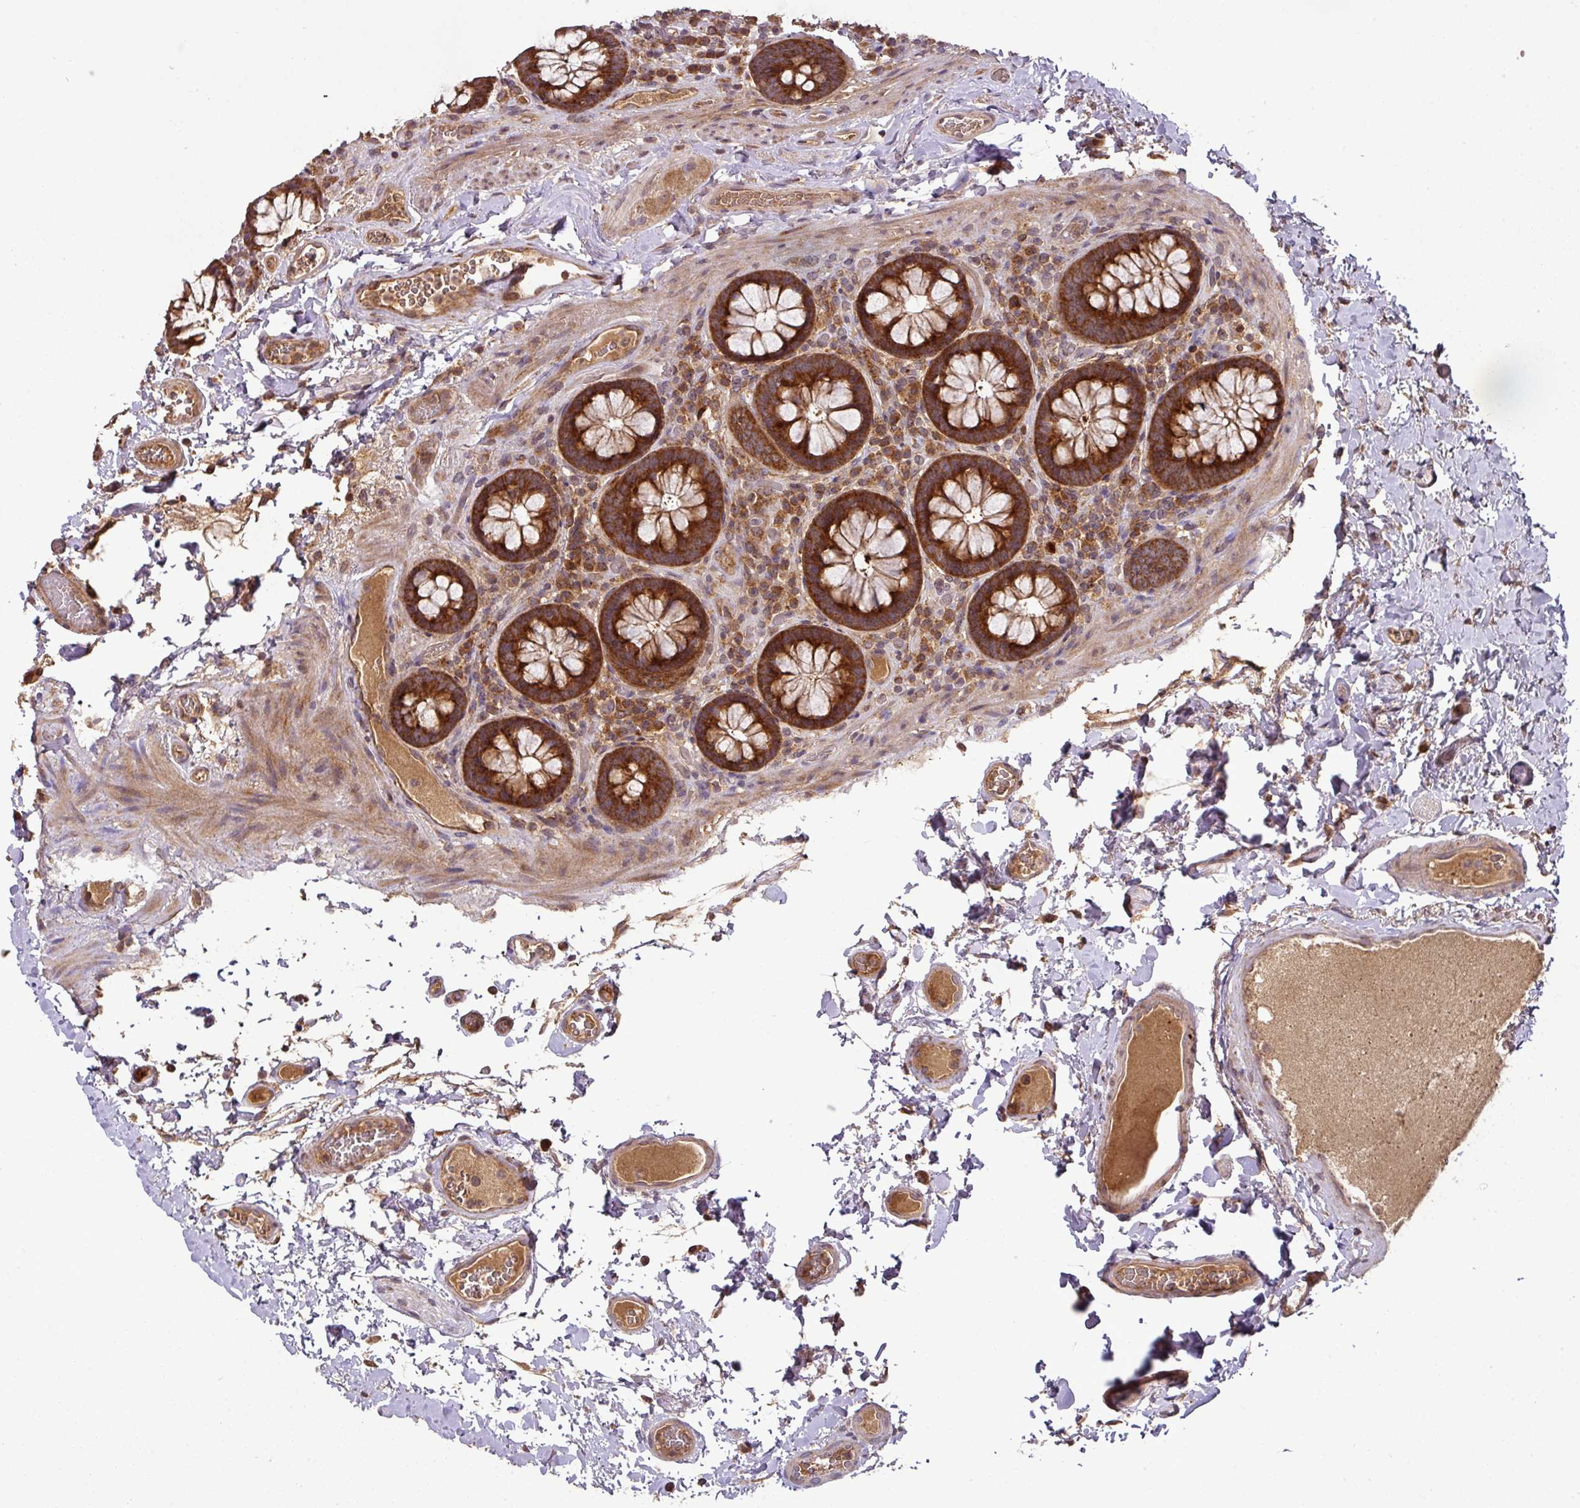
{"staining": {"intensity": "moderate", "quantity": ">75%", "location": "cytoplasmic/membranous"}, "tissue": "colon", "cell_type": "Endothelial cells", "image_type": "normal", "snomed": [{"axis": "morphology", "description": "Normal tissue, NOS"}, {"axis": "topography", "description": "Colon"}], "caption": "High-magnification brightfield microscopy of unremarkable colon stained with DAB (brown) and counterstained with hematoxylin (blue). endothelial cells exhibit moderate cytoplasmic/membranous expression is identified in approximately>75% of cells.", "gene": "MRRF", "patient": {"sex": "male", "age": 84}}